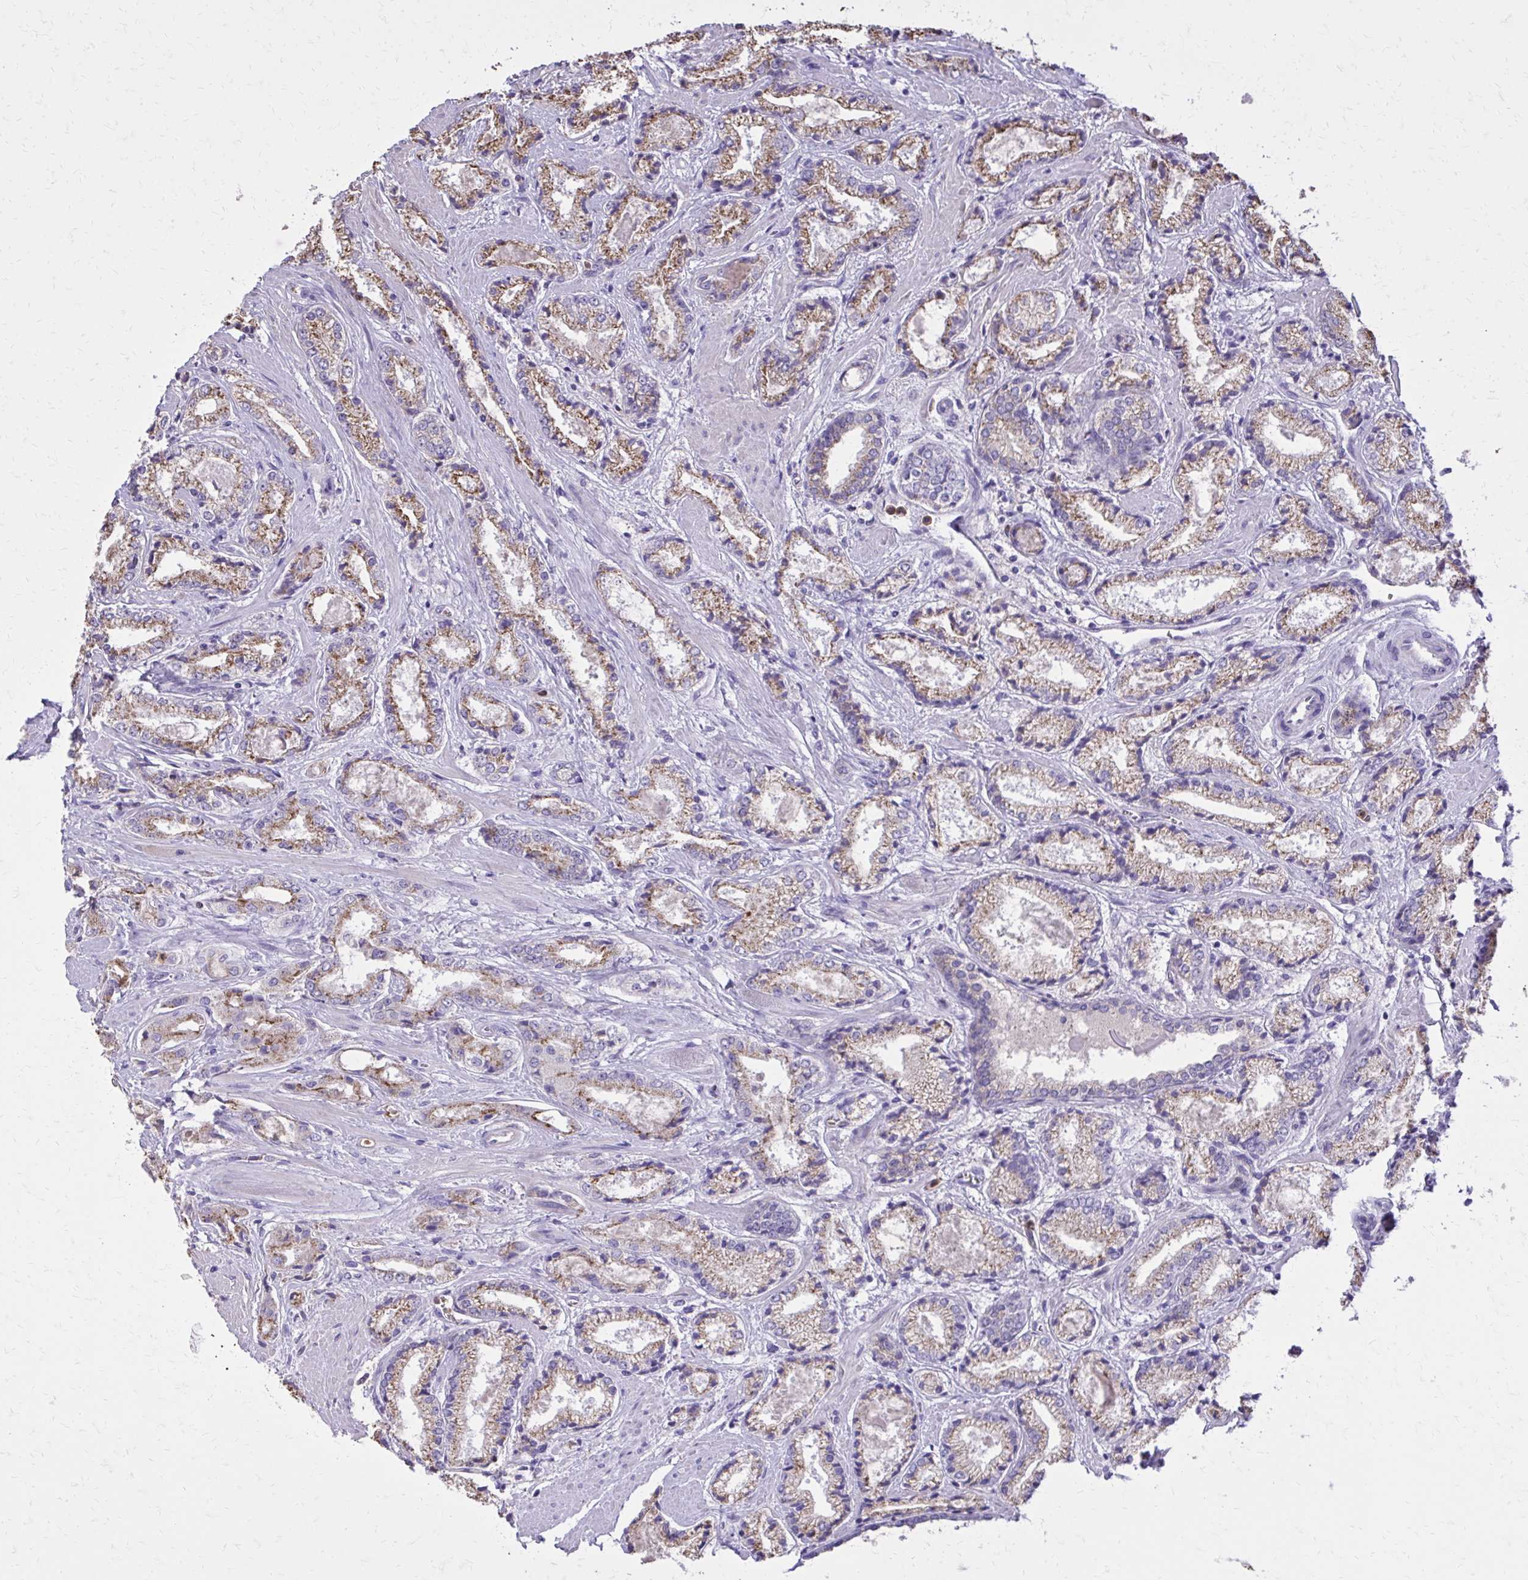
{"staining": {"intensity": "weak", "quantity": ">75%", "location": "cytoplasmic/membranous"}, "tissue": "prostate cancer", "cell_type": "Tumor cells", "image_type": "cancer", "snomed": [{"axis": "morphology", "description": "Adenocarcinoma, High grade"}, {"axis": "topography", "description": "Prostate"}], "caption": "Weak cytoplasmic/membranous positivity is appreciated in about >75% of tumor cells in prostate cancer (high-grade adenocarcinoma).", "gene": "CAT", "patient": {"sex": "male", "age": 64}}